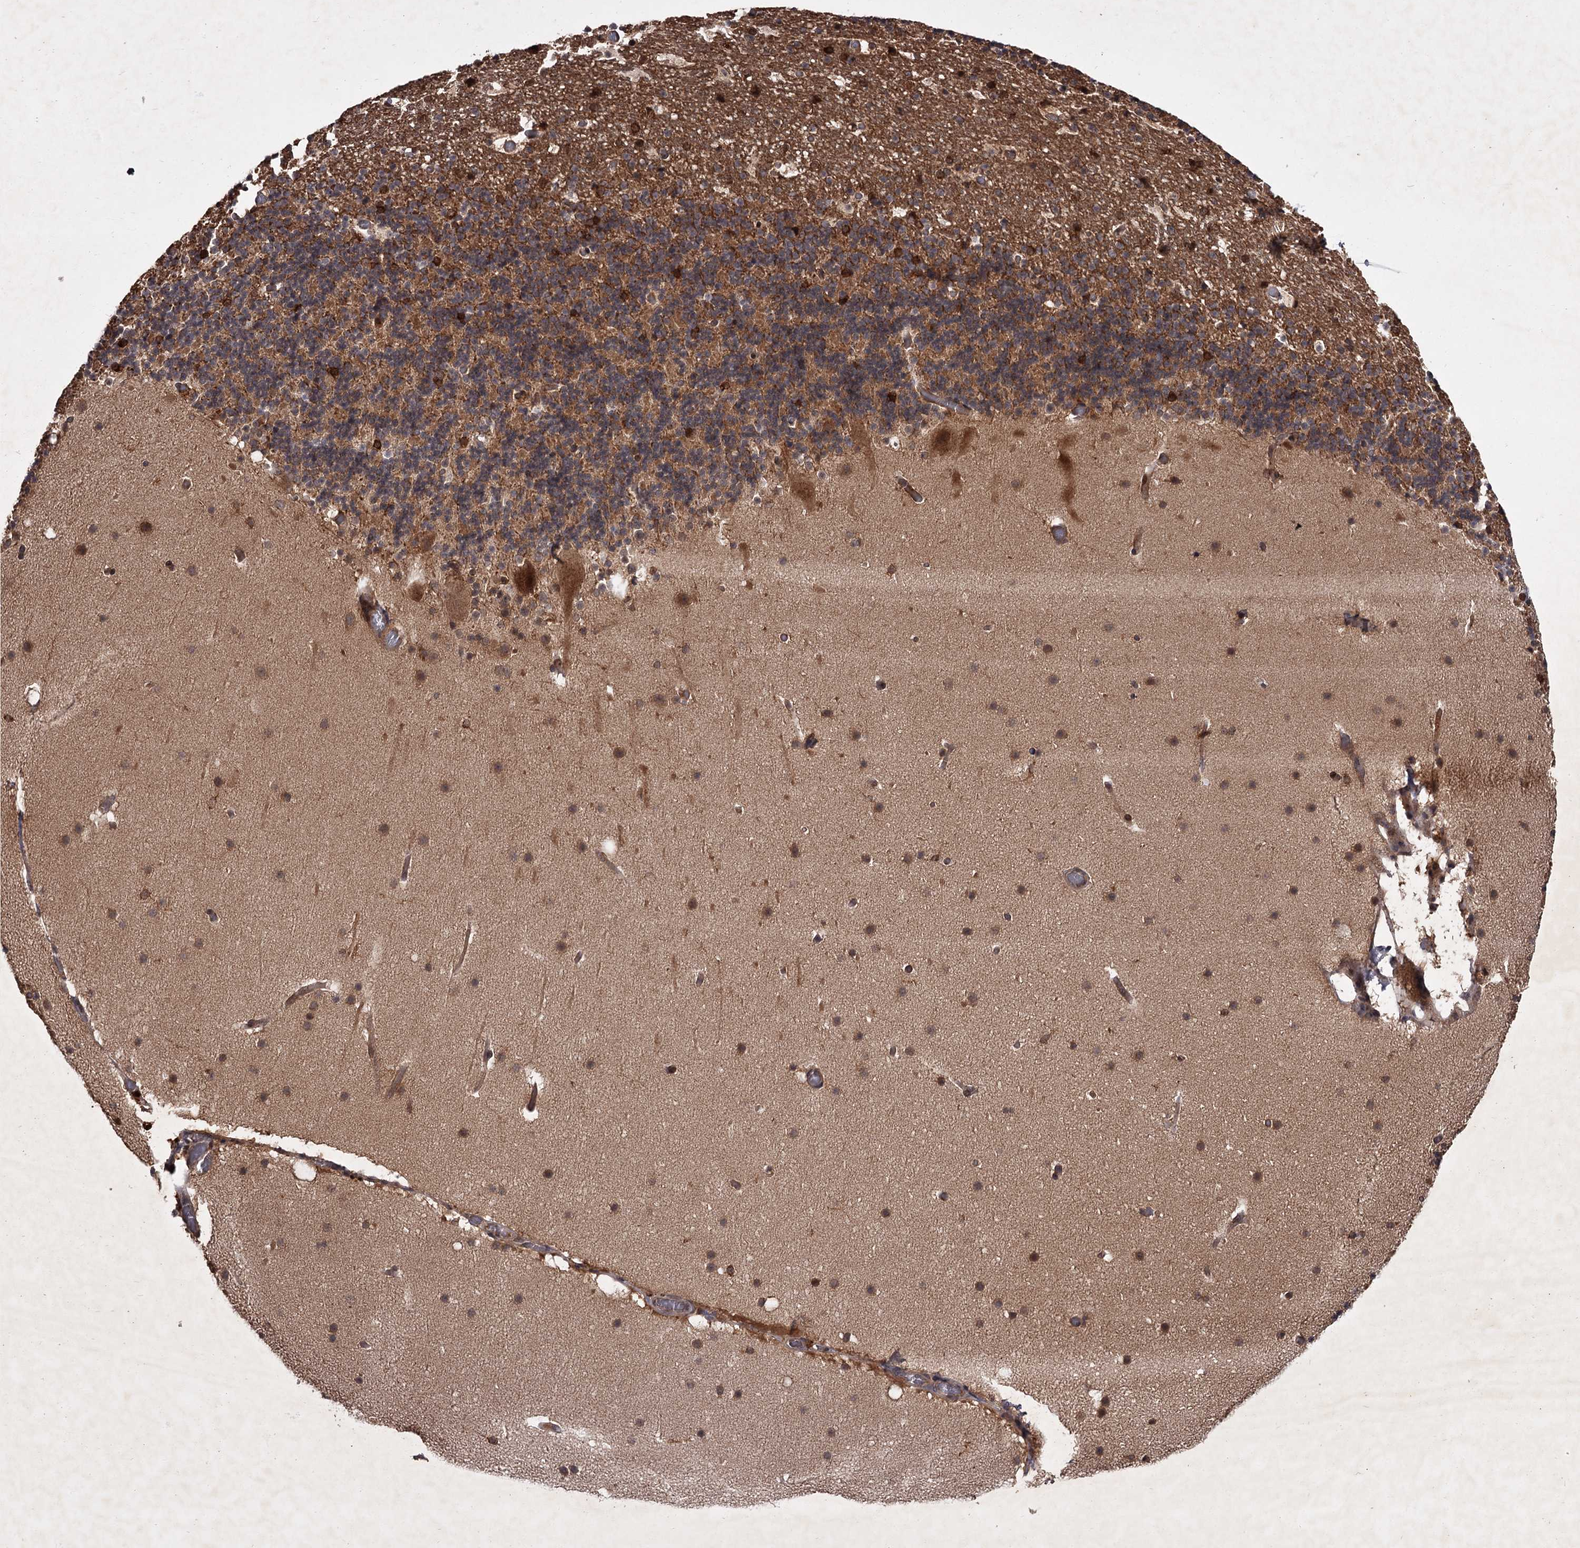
{"staining": {"intensity": "moderate", "quantity": "25%-75%", "location": "cytoplasmic/membranous"}, "tissue": "cerebellum", "cell_type": "Cells in granular layer", "image_type": "normal", "snomed": [{"axis": "morphology", "description": "Normal tissue, NOS"}, {"axis": "topography", "description": "Cerebellum"}], "caption": "IHC of normal human cerebellum exhibits medium levels of moderate cytoplasmic/membranous staining in approximately 25%-75% of cells in granular layer.", "gene": "TBC1D23", "patient": {"sex": "male", "age": 57}}